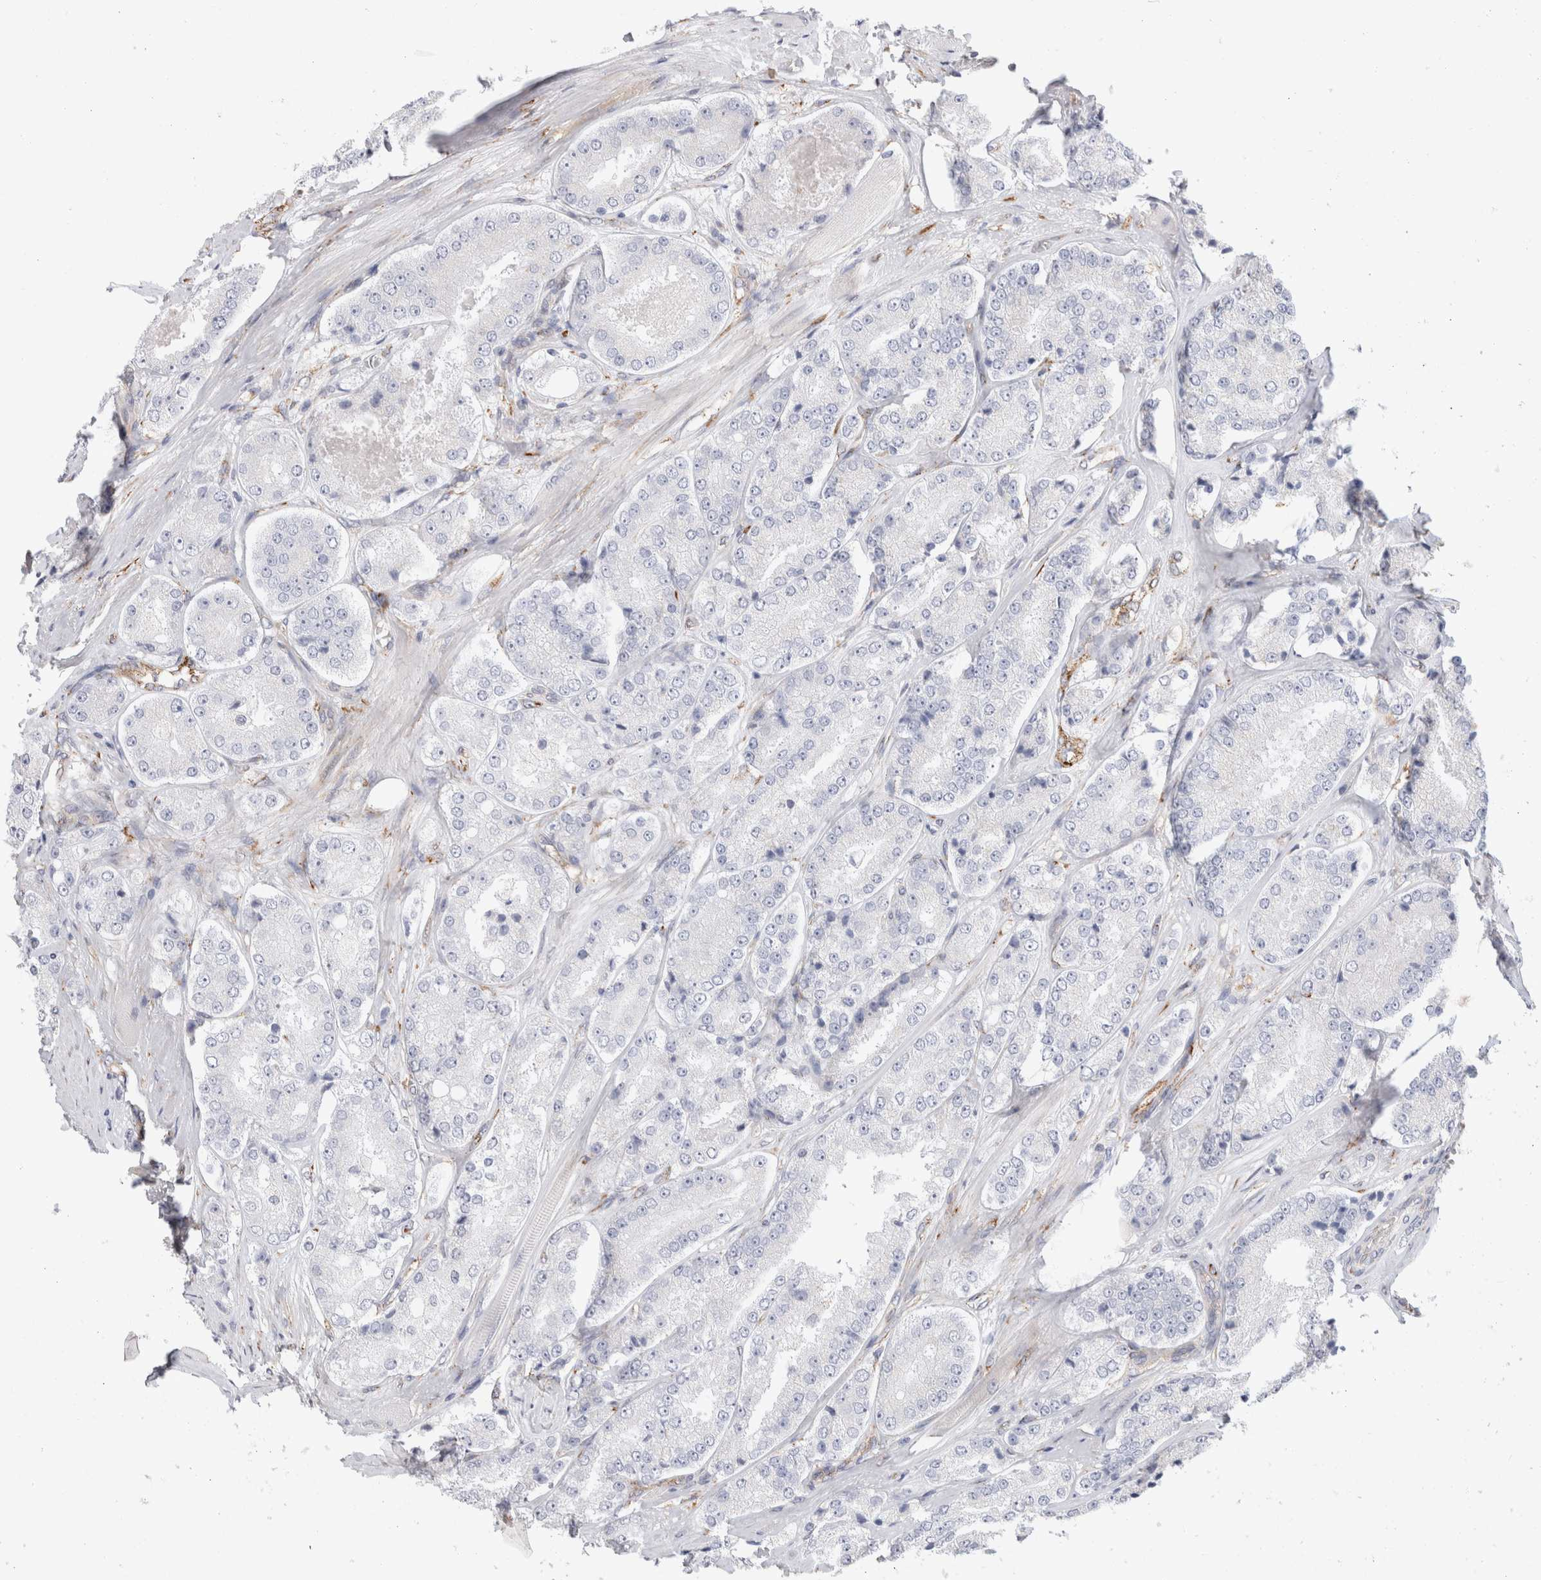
{"staining": {"intensity": "negative", "quantity": "none", "location": "none"}, "tissue": "prostate cancer", "cell_type": "Tumor cells", "image_type": "cancer", "snomed": [{"axis": "morphology", "description": "Adenocarcinoma, High grade"}, {"axis": "topography", "description": "Prostate"}], "caption": "Tumor cells are negative for protein expression in human adenocarcinoma (high-grade) (prostate). (Brightfield microscopy of DAB immunohistochemistry at high magnification).", "gene": "CNPY4", "patient": {"sex": "male", "age": 65}}